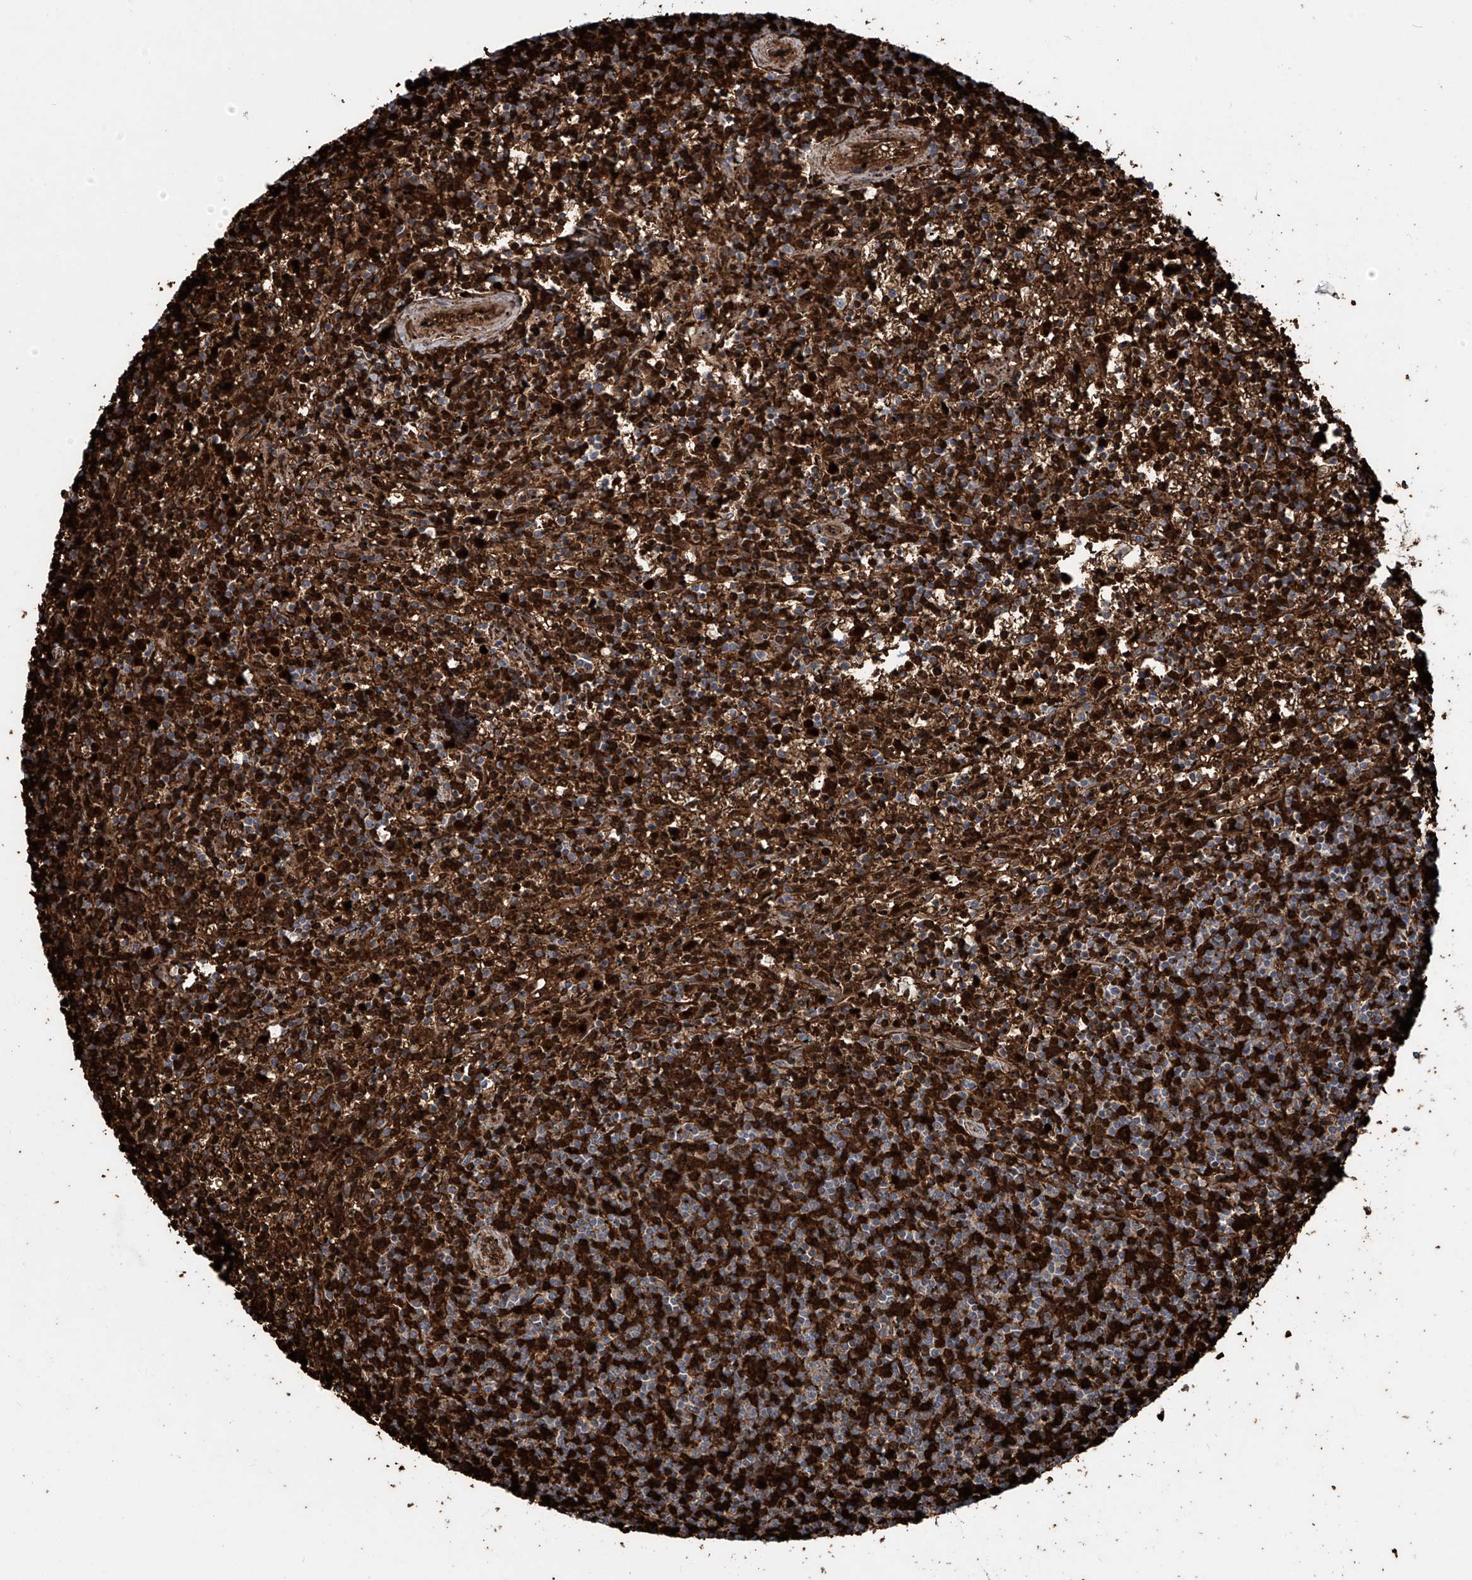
{"staining": {"intensity": "moderate", "quantity": ">75%", "location": "cytoplasmic/membranous"}, "tissue": "lymphoma", "cell_type": "Tumor cells", "image_type": "cancer", "snomed": [{"axis": "morphology", "description": "Malignant lymphoma, non-Hodgkin's type, Low grade"}, {"axis": "topography", "description": "Spleen"}], "caption": "This image displays malignant lymphoma, non-Hodgkin's type (low-grade) stained with immunohistochemistry (IHC) to label a protein in brown. The cytoplasmic/membranous of tumor cells show moderate positivity for the protein. Nuclei are counter-stained blue.", "gene": "ZDHHC9", "patient": {"sex": "female", "age": 50}}